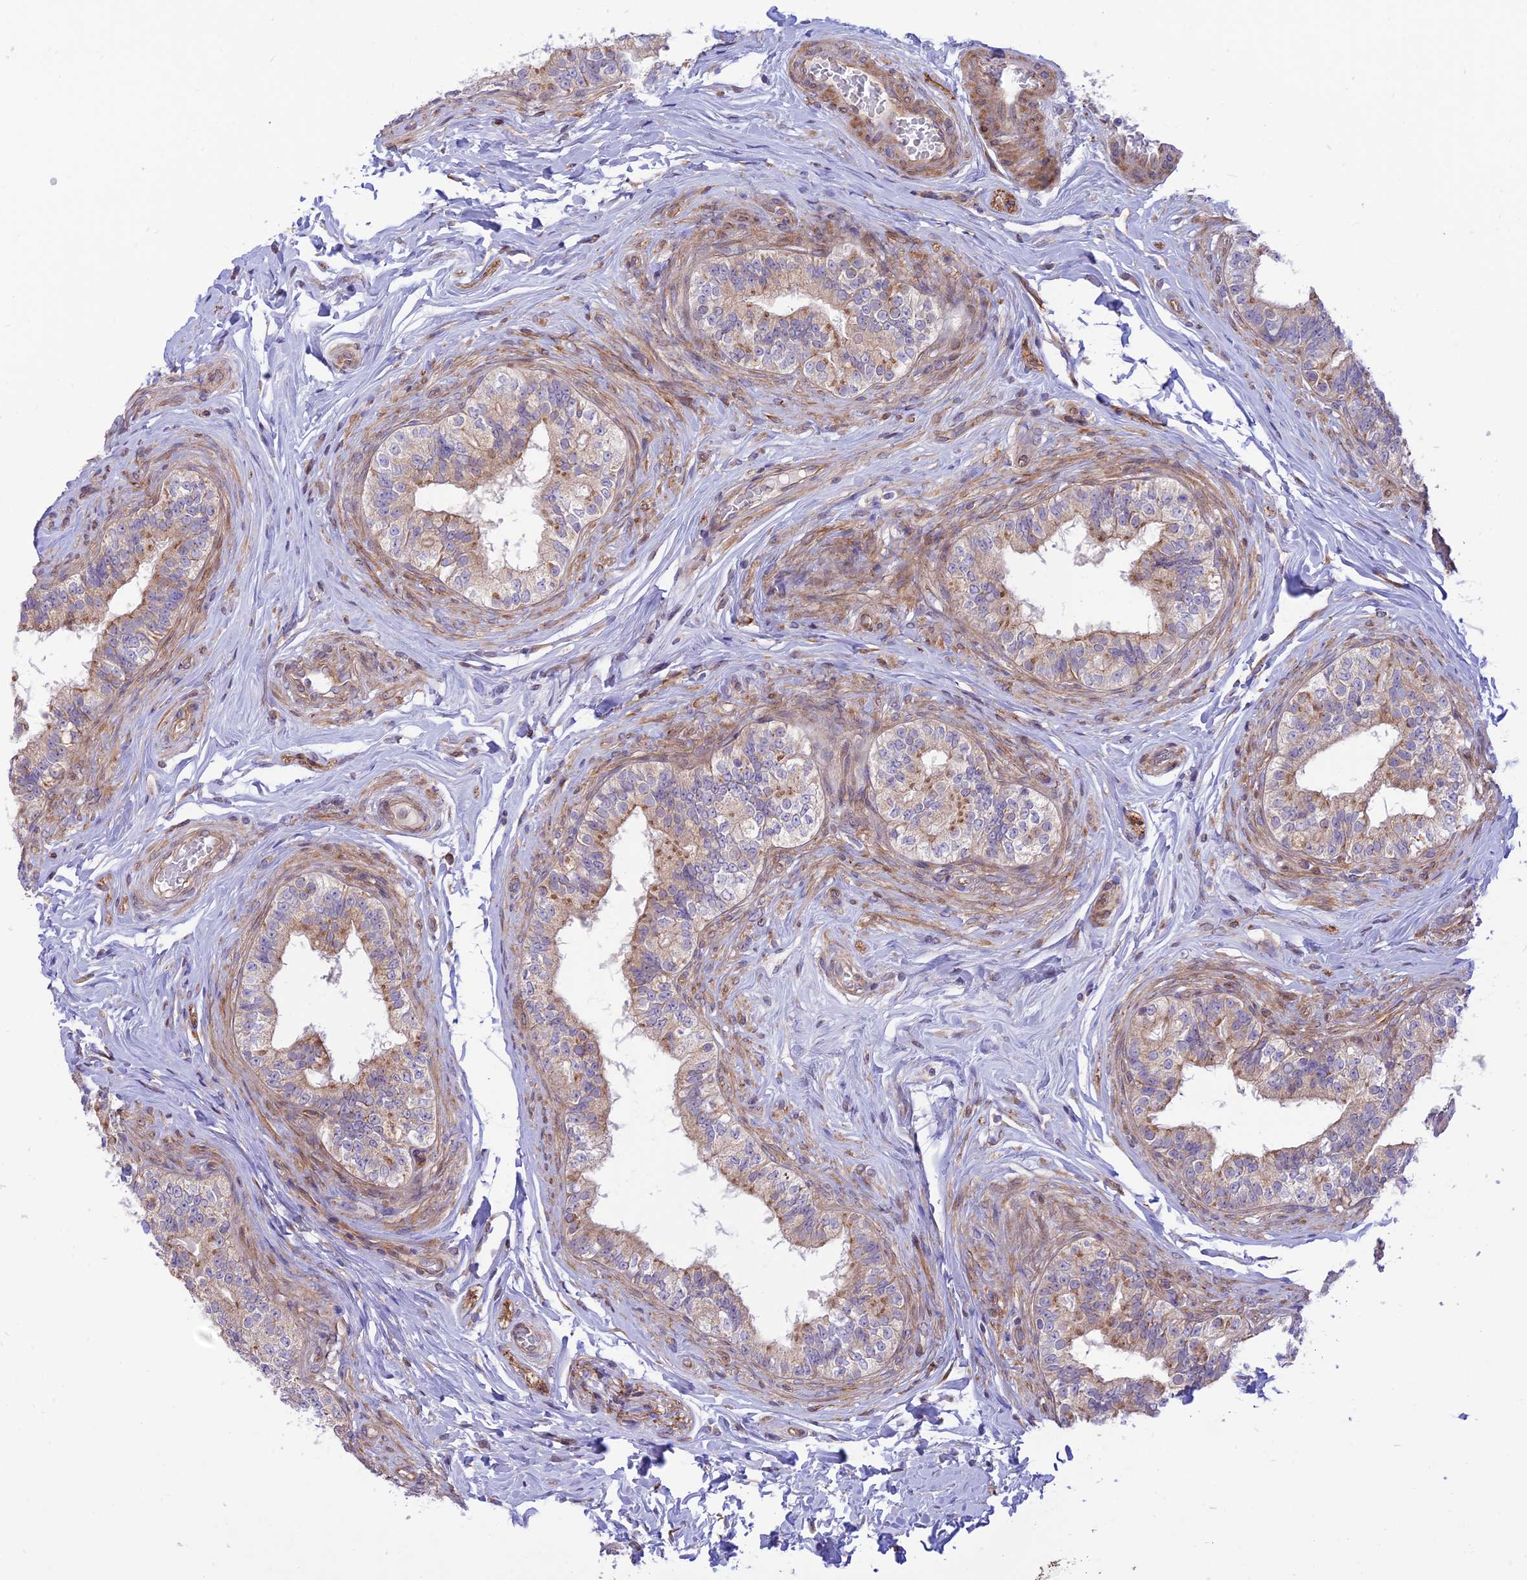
{"staining": {"intensity": "weak", "quantity": "25%-75%", "location": "cytoplasmic/membranous"}, "tissue": "epididymis", "cell_type": "Glandular cells", "image_type": "normal", "snomed": [{"axis": "morphology", "description": "Normal tissue, NOS"}, {"axis": "topography", "description": "Testis"}, {"axis": "topography", "description": "Epididymis"}], "caption": "Immunohistochemical staining of unremarkable human epididymis exhibits weak cytoplasmic/membranous protein staining in about 25%-75% of glandular cells. (DAB IHC with brightfield microscopy, high magnification).", "gene": "KCNAB1", "patient": {"sex": "male", "age": 36}}